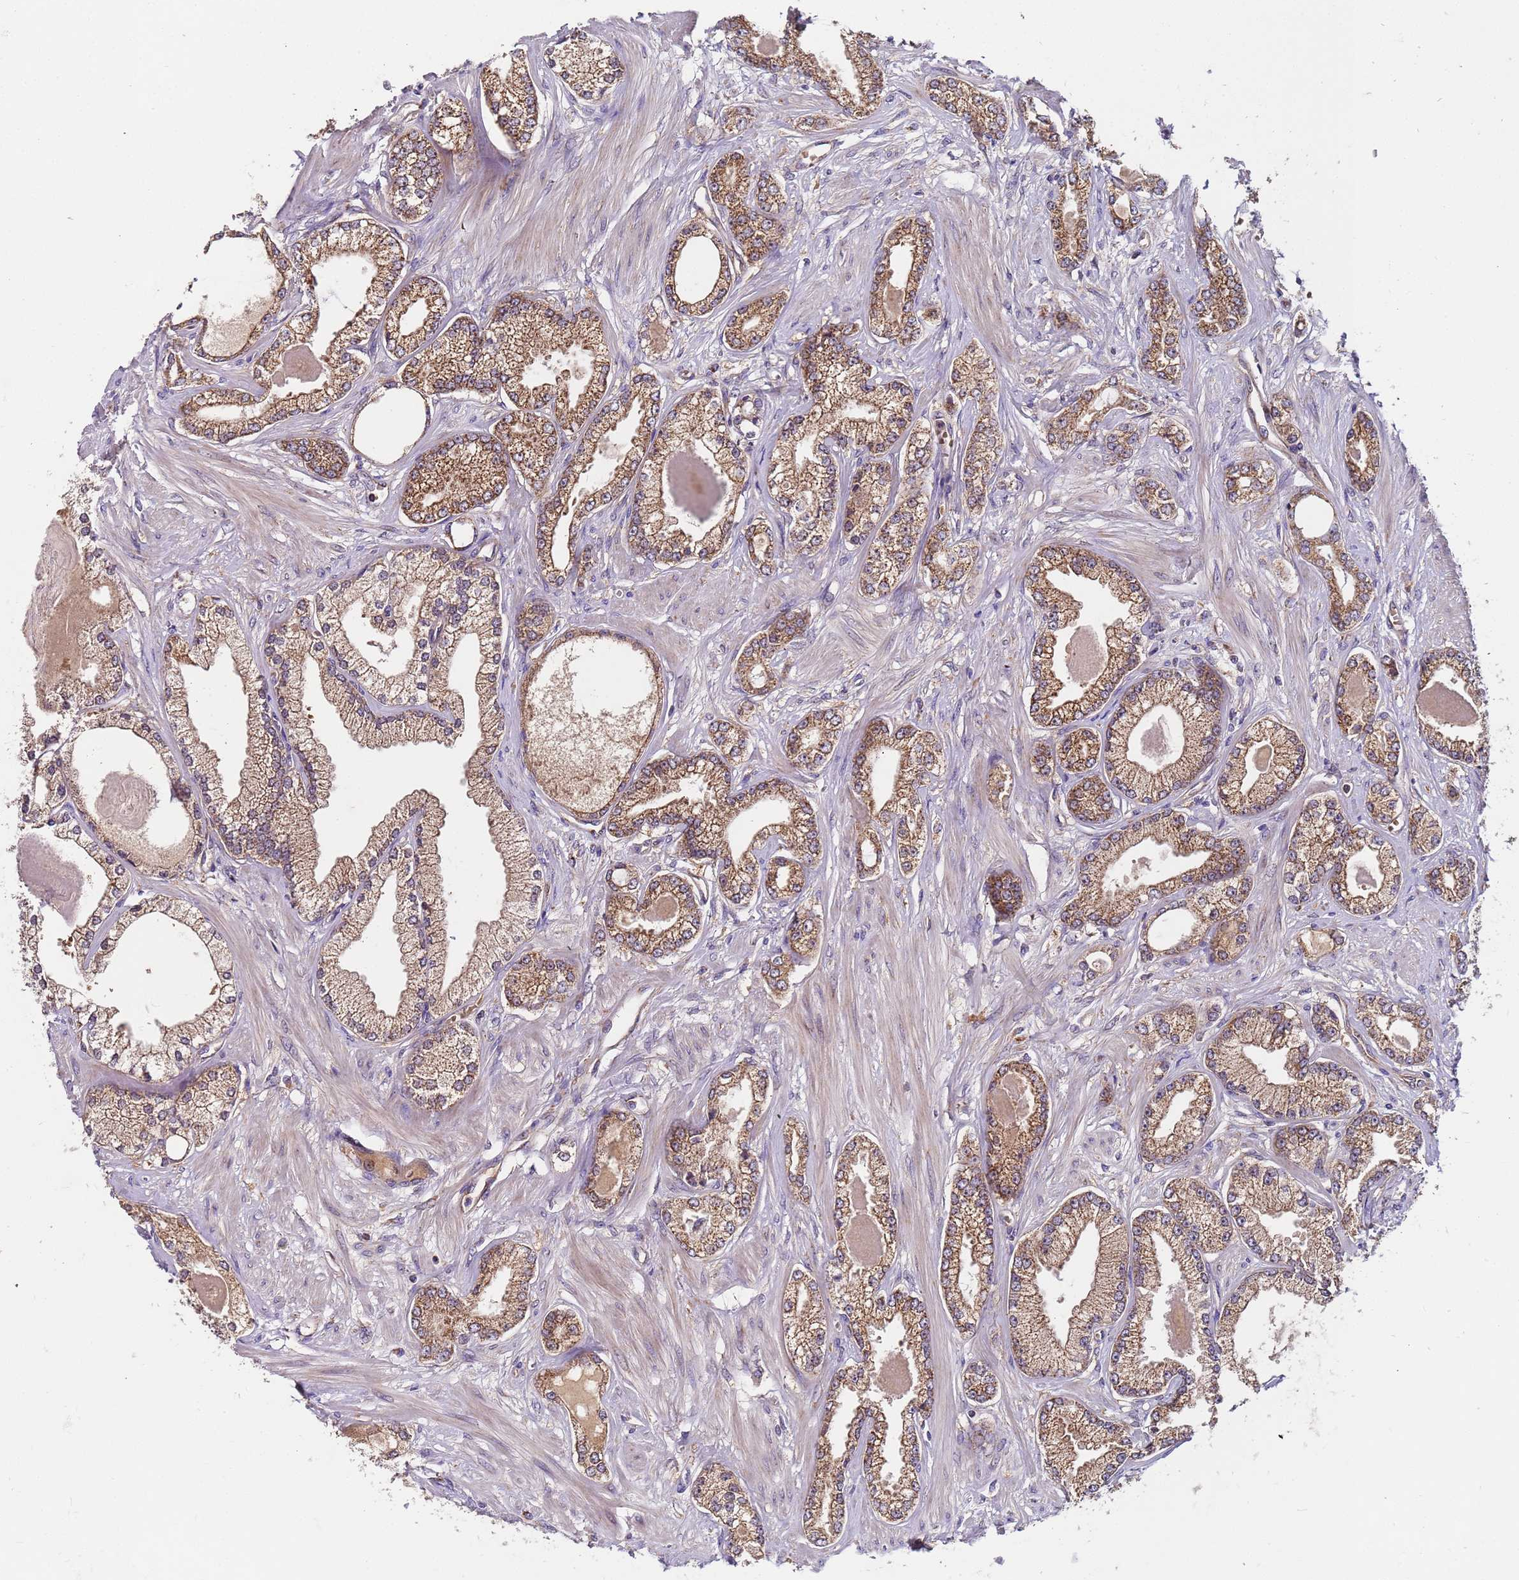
{"staining": {"intensity": "moderate", "quantity": ">75%", "location": "cytoplasmic/membranous"}, "tissue": "prostate cancer", "cell_type": "Tumor cells", "image_type": "cancer", "snomed": [{"axis": "morphology", "description": "Adenocarcinoma, Low grade"}, {"axis": "topography", "description": "Prostate"}], "caption": "Immunohistochemistry (IHC) image of neoplastic tissue: prostate cancer (low-grade adenocarcinoma) stained using immunohistochemistry (IHC) exhibits medium levels of moderate protein expression localized specifically in the cytoplasmic/membranous of tumor cells, appearing as a cytoplasmic/membranous brown color.", "gene": "TMEM126A", "patient": {"sex": "male", "age": 64}}